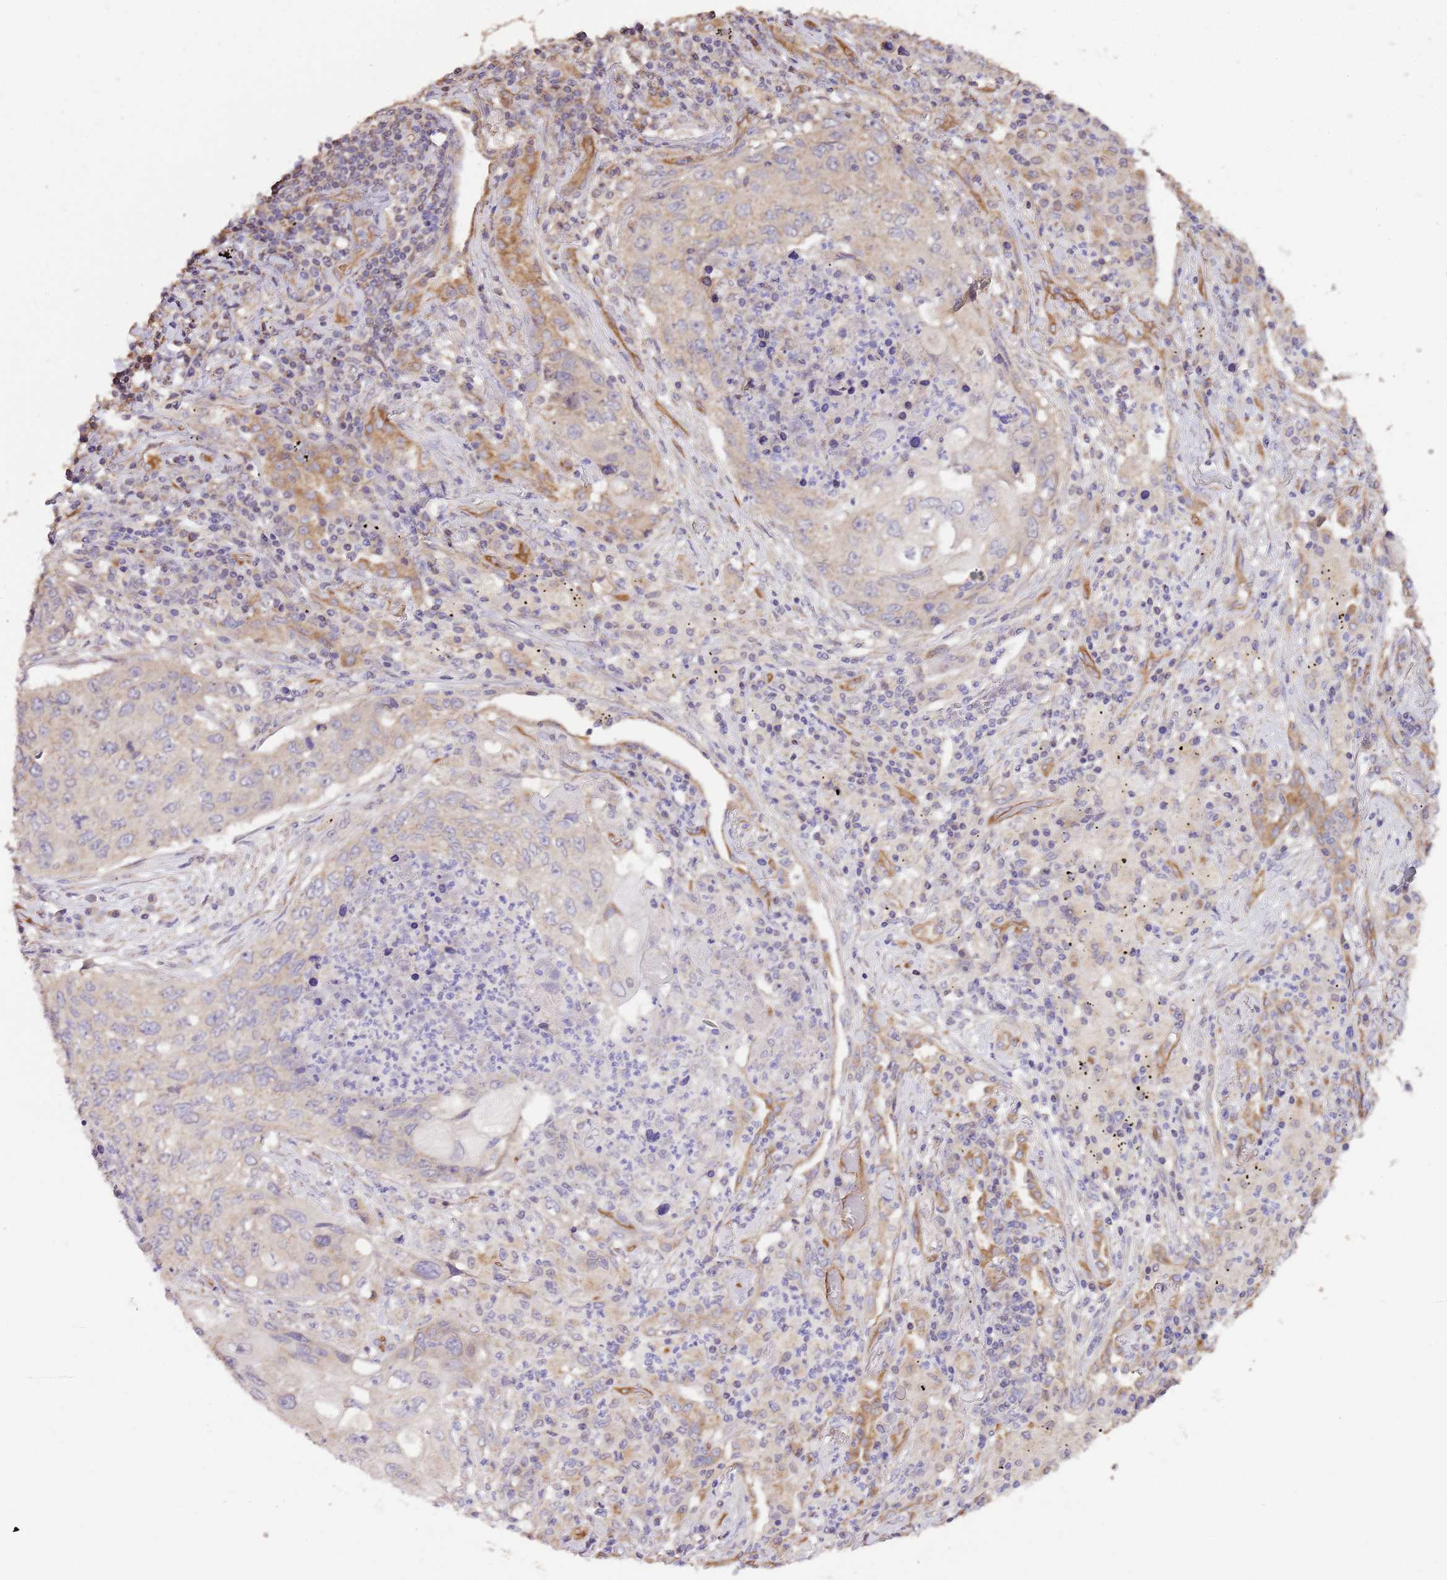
{"staining": {"intensity": "weak", "quantity": "<25%", "location": "cytoplasmic/membranous"}, "tissue": "lung cancer", "cell_type": "Tumor cells", "image_type": "cancer", "snomed": [{"axis": "morphology", "description": "Squamous cell carcinoma, NOS"}, {"axis": "topography", "description": "Lung"}], "caption": "Immunohistochemistry (IHC) image of neoplastic tissue: human lung squamous cell carcinoma stained with DAB (3,3'-diaminobenzidine) exhibits no significant protein expression in tumor cells.", "gene": "DOCK9", "patient": {"sex": "female", "age": 63}}